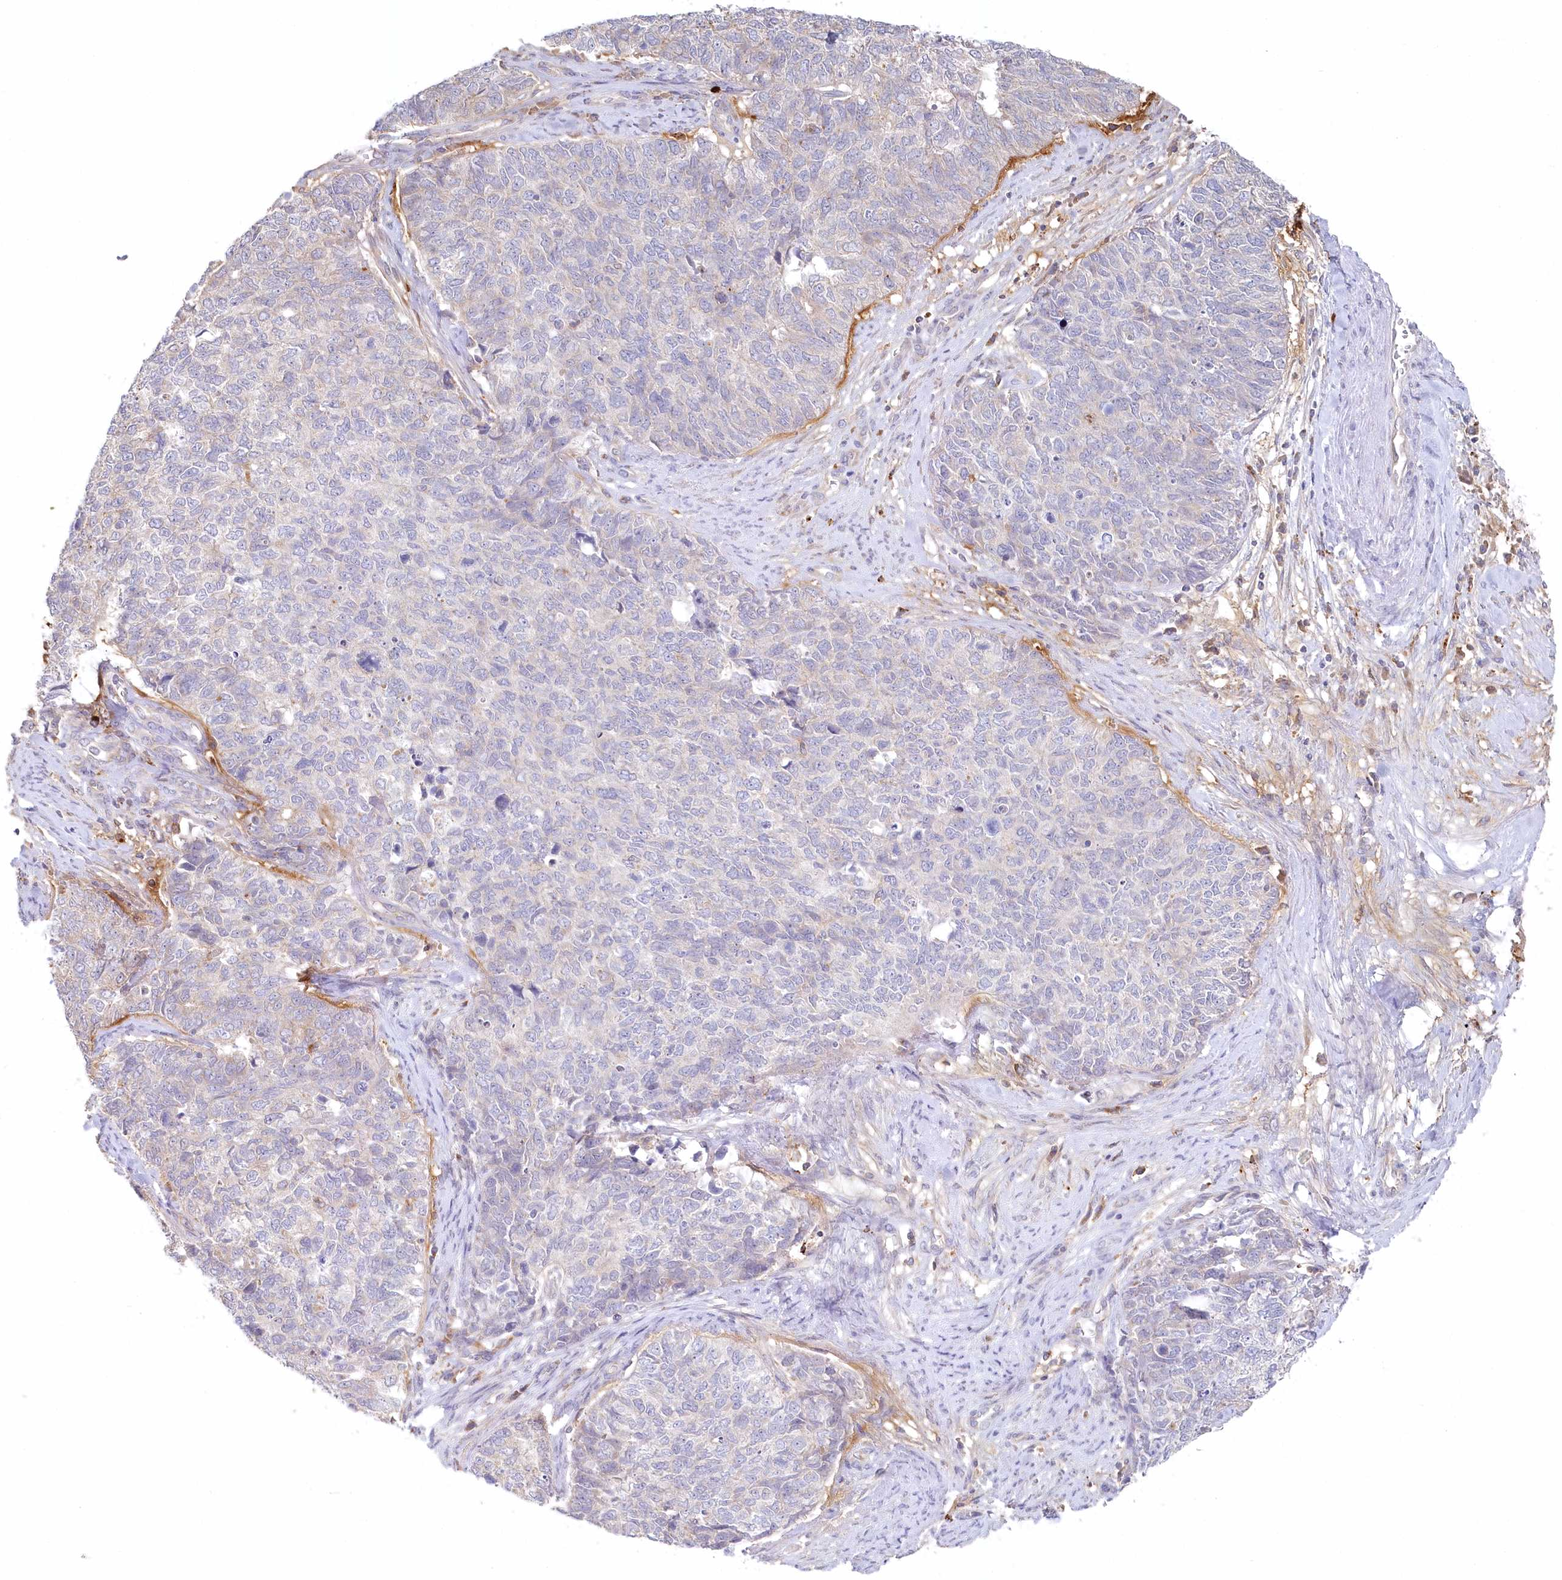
{"staining": {"intensity": "weak", "quantity": "<25%", "location": "cytoplasmic/membranous"}, "tissue": "cervical cancer", "cell_type": "Tumor cells", "image_type": "cancer", "snomed": [{"axis": "morphology", "description": "Squamous cell carcinoma, NOS"}, {"axis": "topography", "description": "Cervix"}], "caption": "Immunohistochemistry photomicrograph of neoplastic tissue: human cervical cancer (squamous cell carcinoma) stained with DAB (3,3'-diaminobenzidine) demonstrates no significant protein staining in tumor cells.", "gene": "VSIG1", "patient": {"sex": "female", "age": 63}}